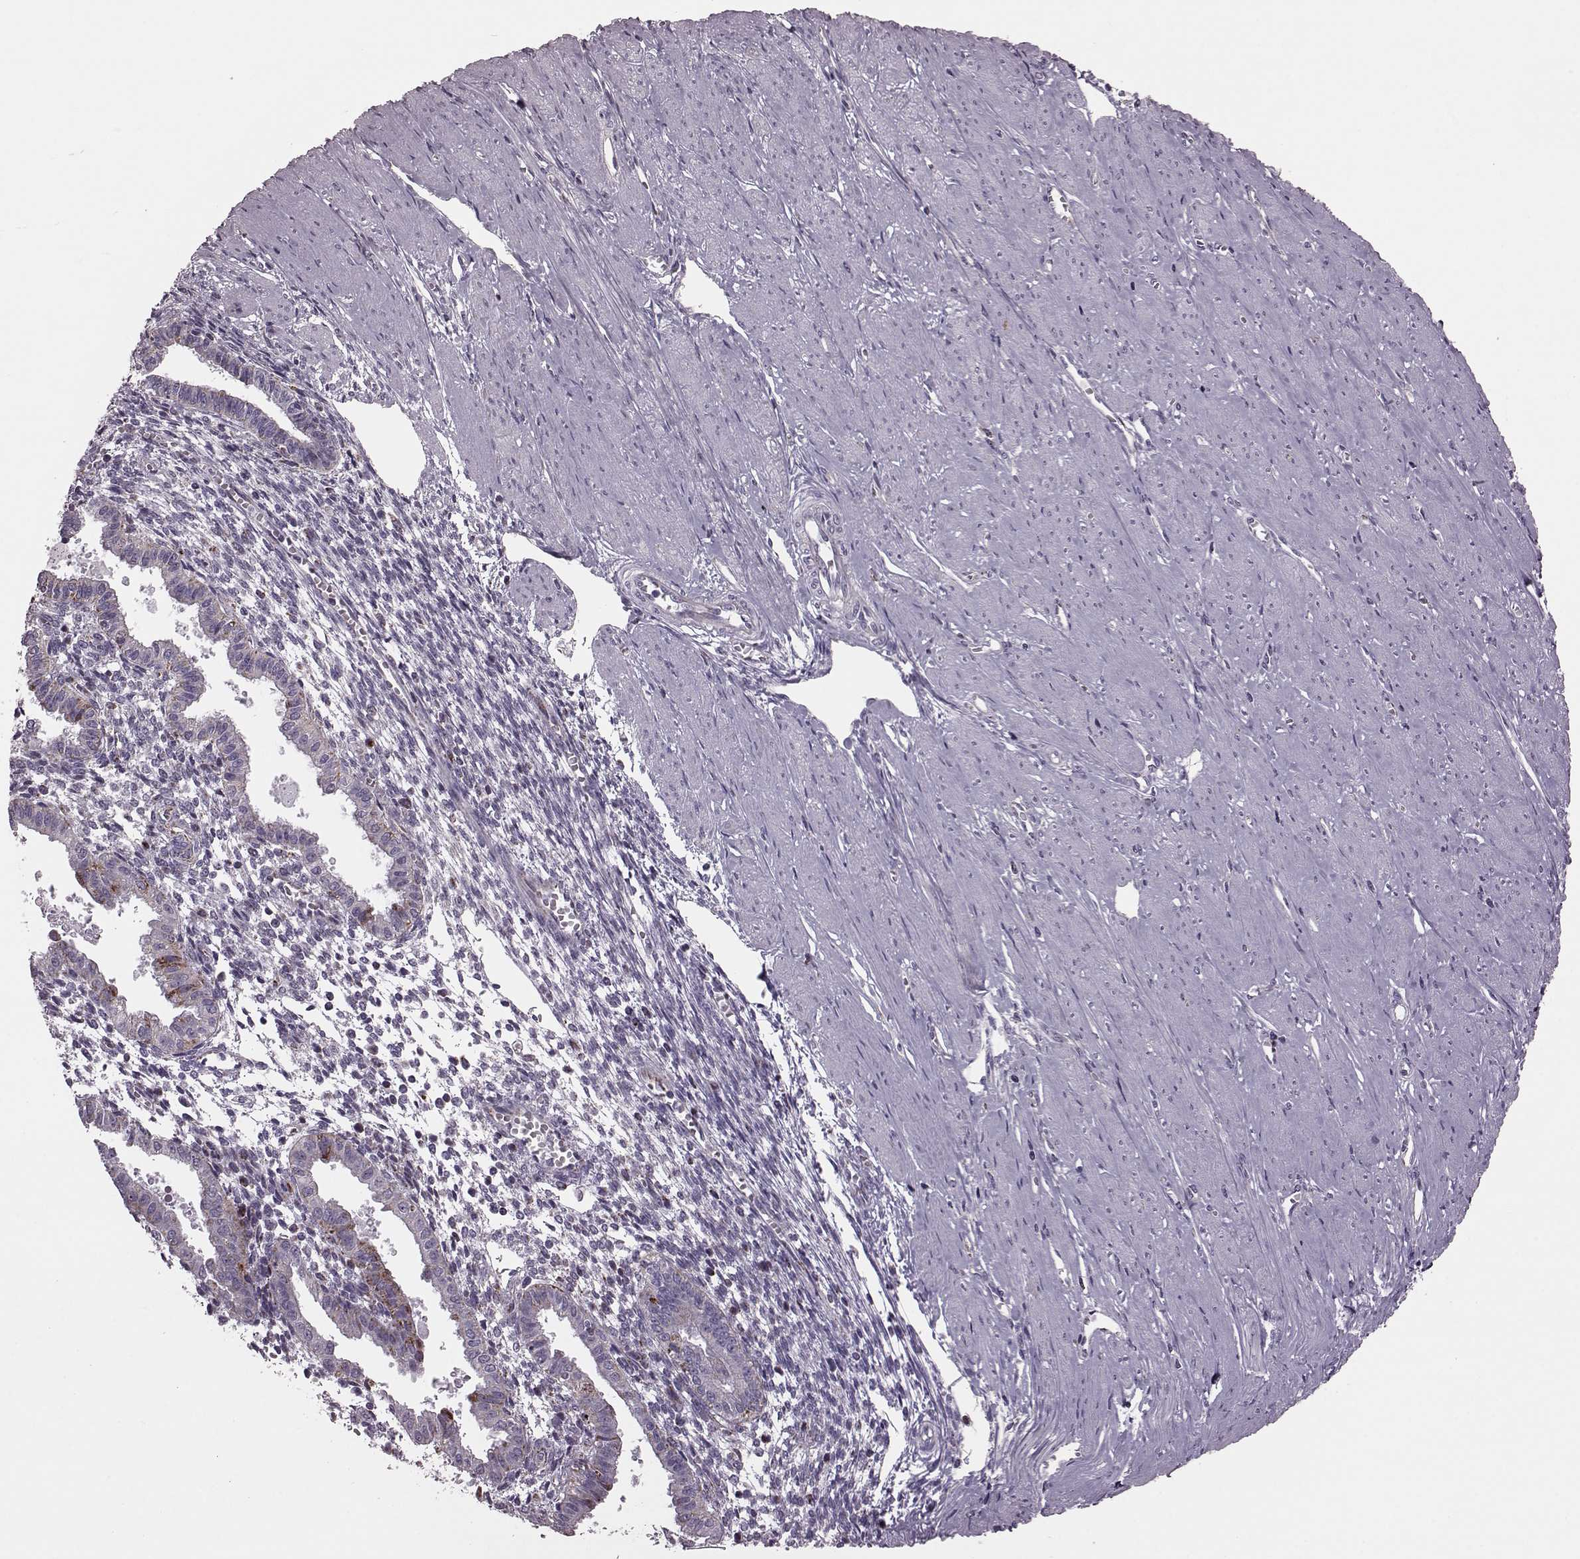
{"staining": {"intensity": "negative", "quantity": "none", "location": "none"}, "tissue": "endometrium", "cell_type": "Cells in endometrial stroma", "image_type": "normal", "snomed": [{"axis": "morphology", "description": "Normal tissue, NOS"}, {"axis": "topography", "description": "Endometrium"}], "caption": "DAB (3,3'-diaminobenzidine) immunohistochemical staining of unremarkable human endometrium demonstrates no significant positivity in cells in endometrial stroma.", "gene": "RIMS2", "patient": {"sex": "female", "age": 37}}